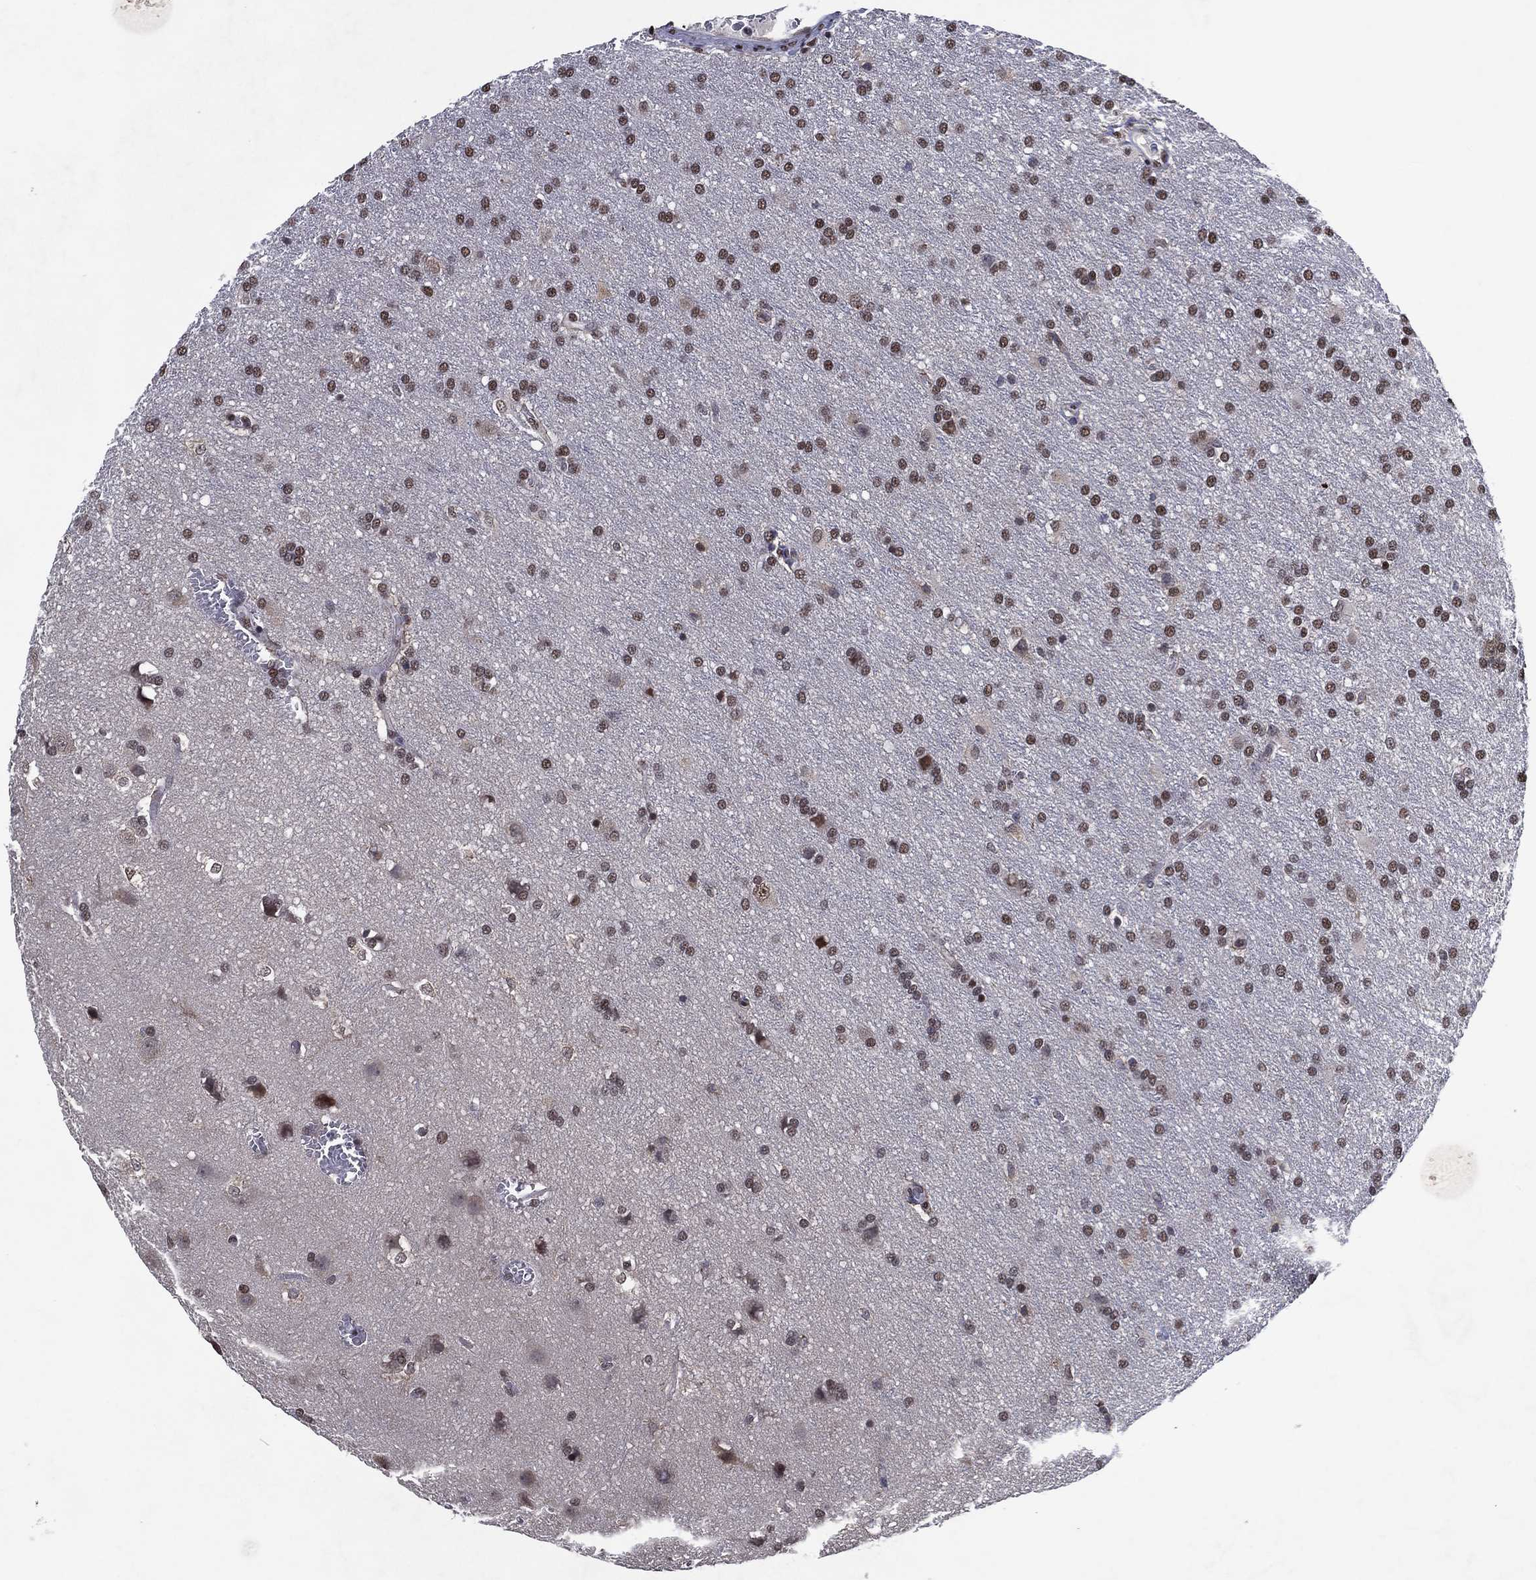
{"staining": {"intensity": "strong", "quantity": "25%-75%", "location": "nuclear"}, "tissue": "glioma", "cell_type": "Tumor cells", "image_type": "cancer", "snomed": [{"axis": "morphology", "description": "Glioma, malignant, Low grade"}, {"axis": "topography", "description": "Brain"}], "caption": "Protein staining exhibits strong nuclear staining in approximately 25%-75% of tumor cells in malignant glioma (low-grade). The protein is stained brown, and the nuclei are stained in blue (DAB IHC with brightfield microscopy, high magnification).", "gene": "ZBTB42", "patient": {"sex": "female", "age": 32}}